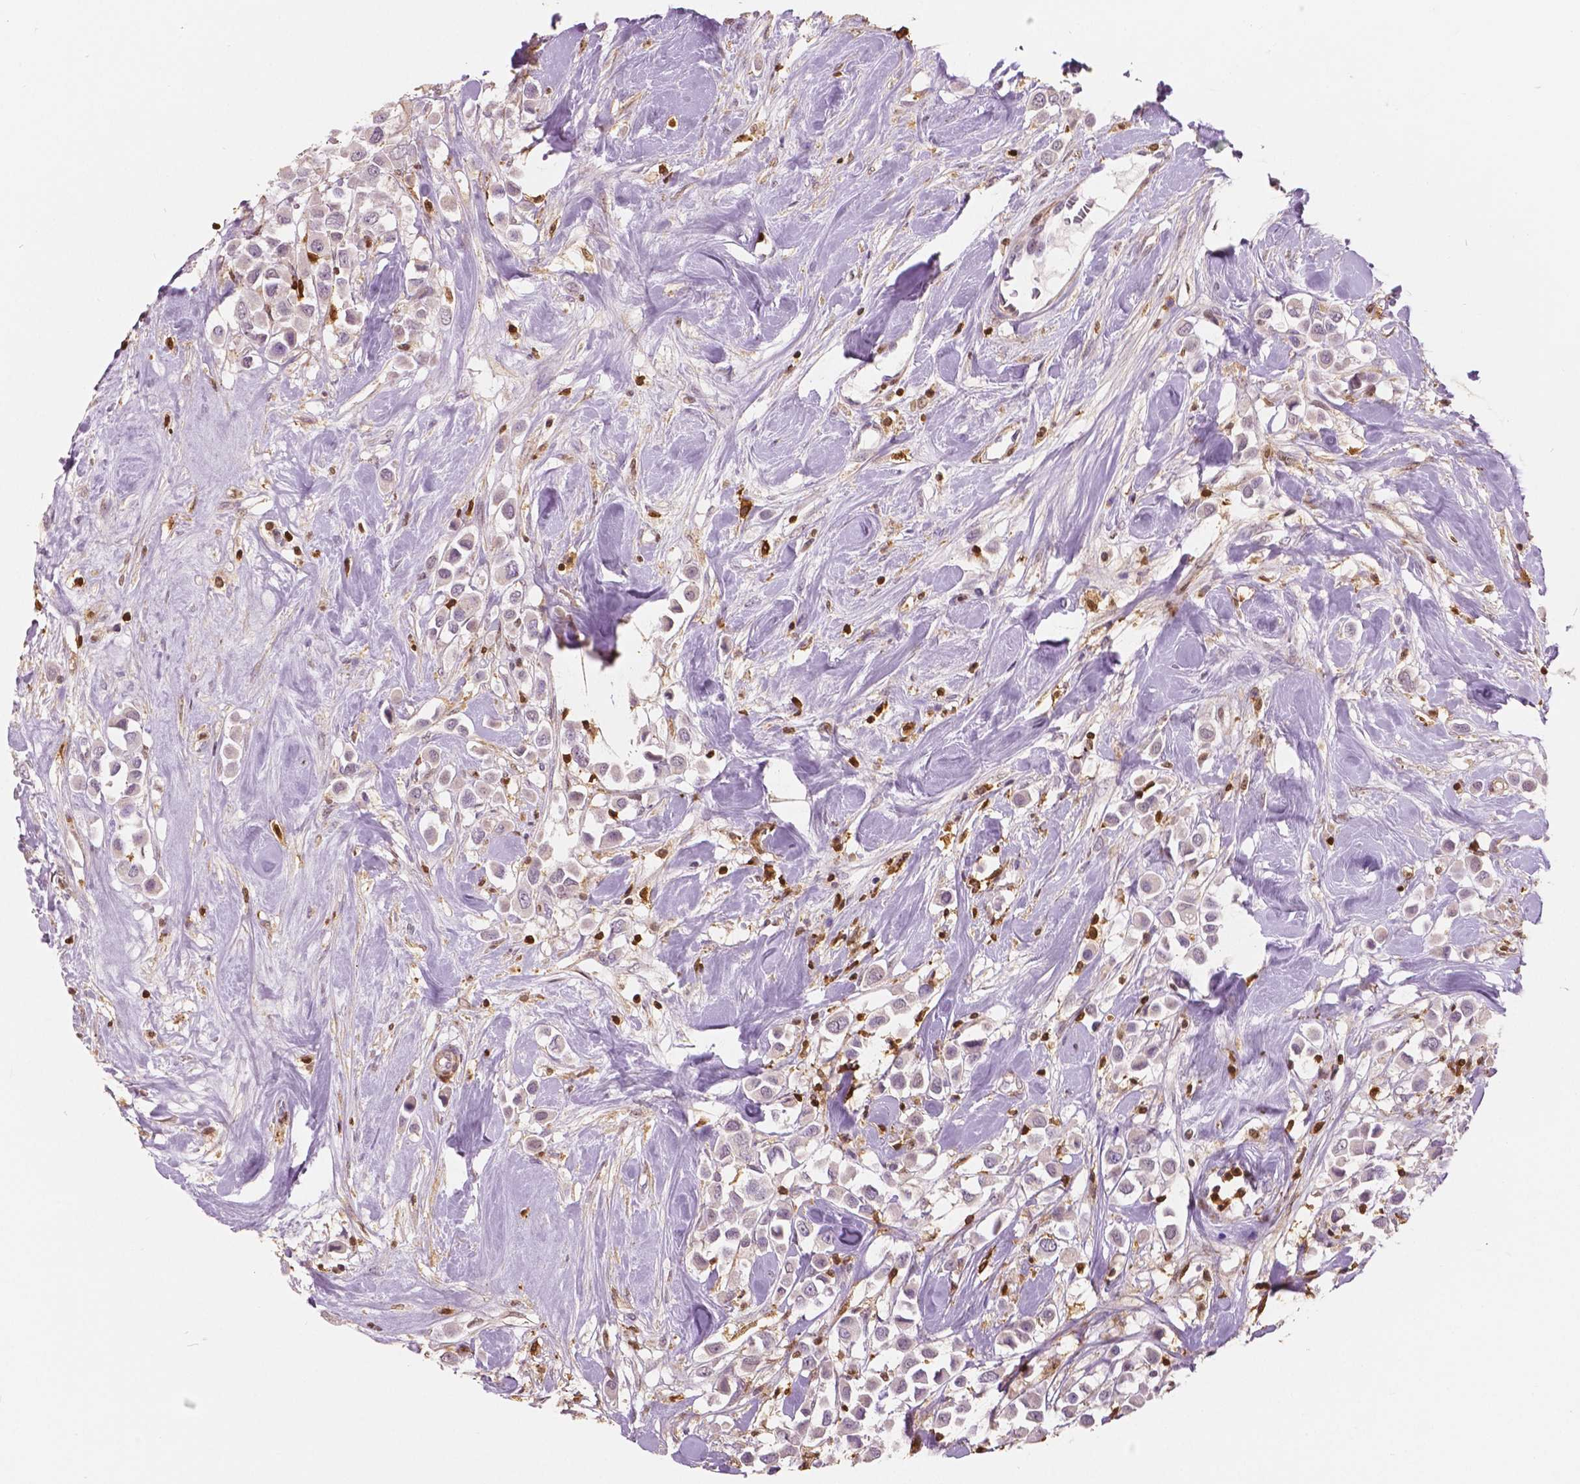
{"staining": {"intensity": "negative", "quantity": "none", "location": "none"}, "tissue": "breast cancer", "cell_type": "Tumor cells", "image_type": "cancer", "snomed": [{"axis": "morphology", "description": "Duct carcinoma"}, {"axis": "topography", "description": "Breast"}], "caption": "This histopathology image is of breast intraductal carcinoma stained with immunohistochemistry (IHC) to label a protein in brown with the nuclei are counter-stained blue. There is no staining in tumor cells.", "gene": "S100A4", "patient": {"sex": "female", "age": 61}}